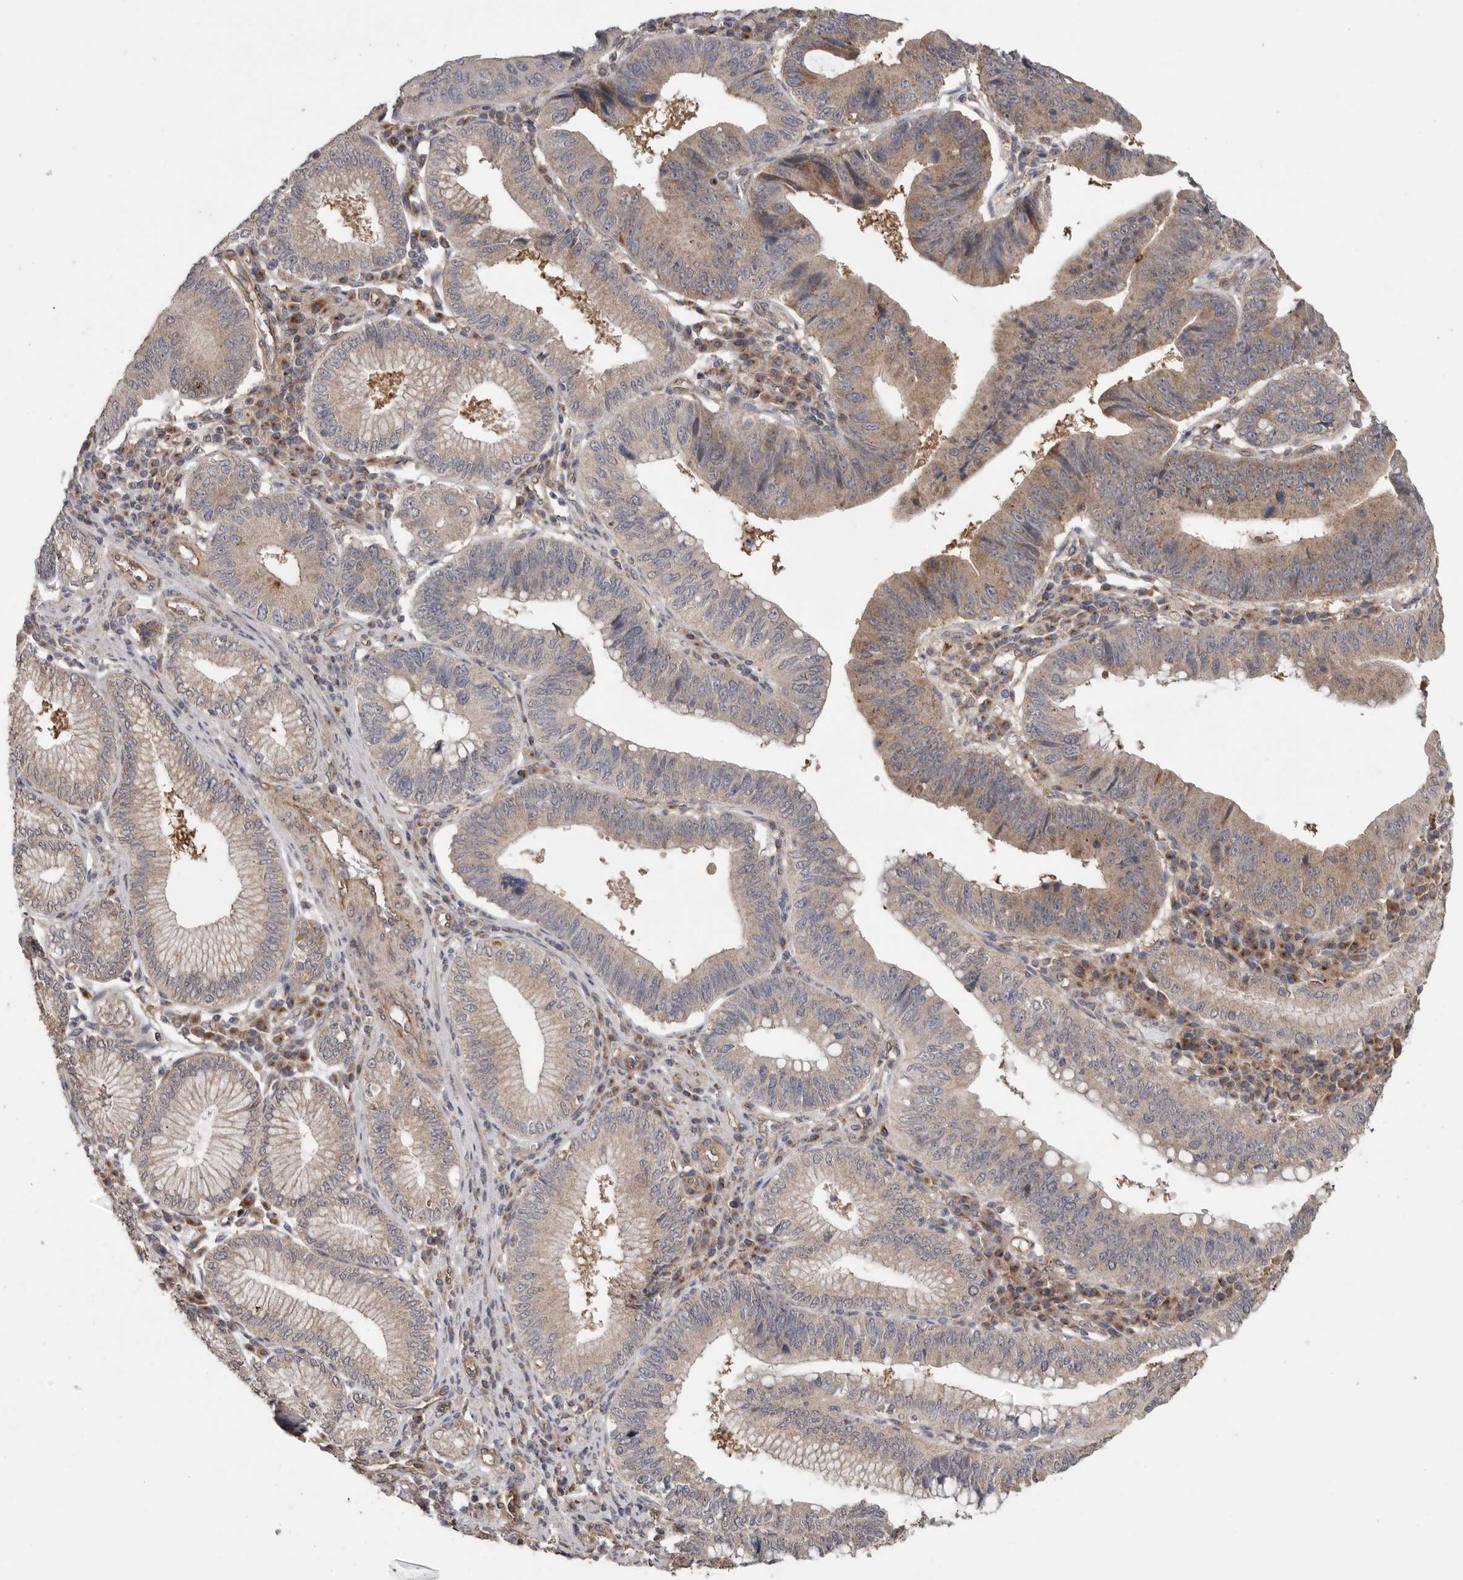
{"staining": {"intensity": "moderate", "quantity": "25%-75%", "location": "cytoplasmic/membranous"}, "tissue": "stomach cancer", "cell_type": "Tumor cells", "image_type": "cancer", "snomed": [{"axis": "morphology", "description": "Adenocarcinoma, NOS"}, {"axis": "topography", "description": "Stomach"}], "caption": "Immunohistochemical staining of human stomach cancer (adenocarcinoma) demonstrates medium levels of moderate cytoplasmic/membranous expression in approximately 25%-75% of tumor cells.", "gene": "PODXL2", "patient": {"sex": "male", "age": 59}}